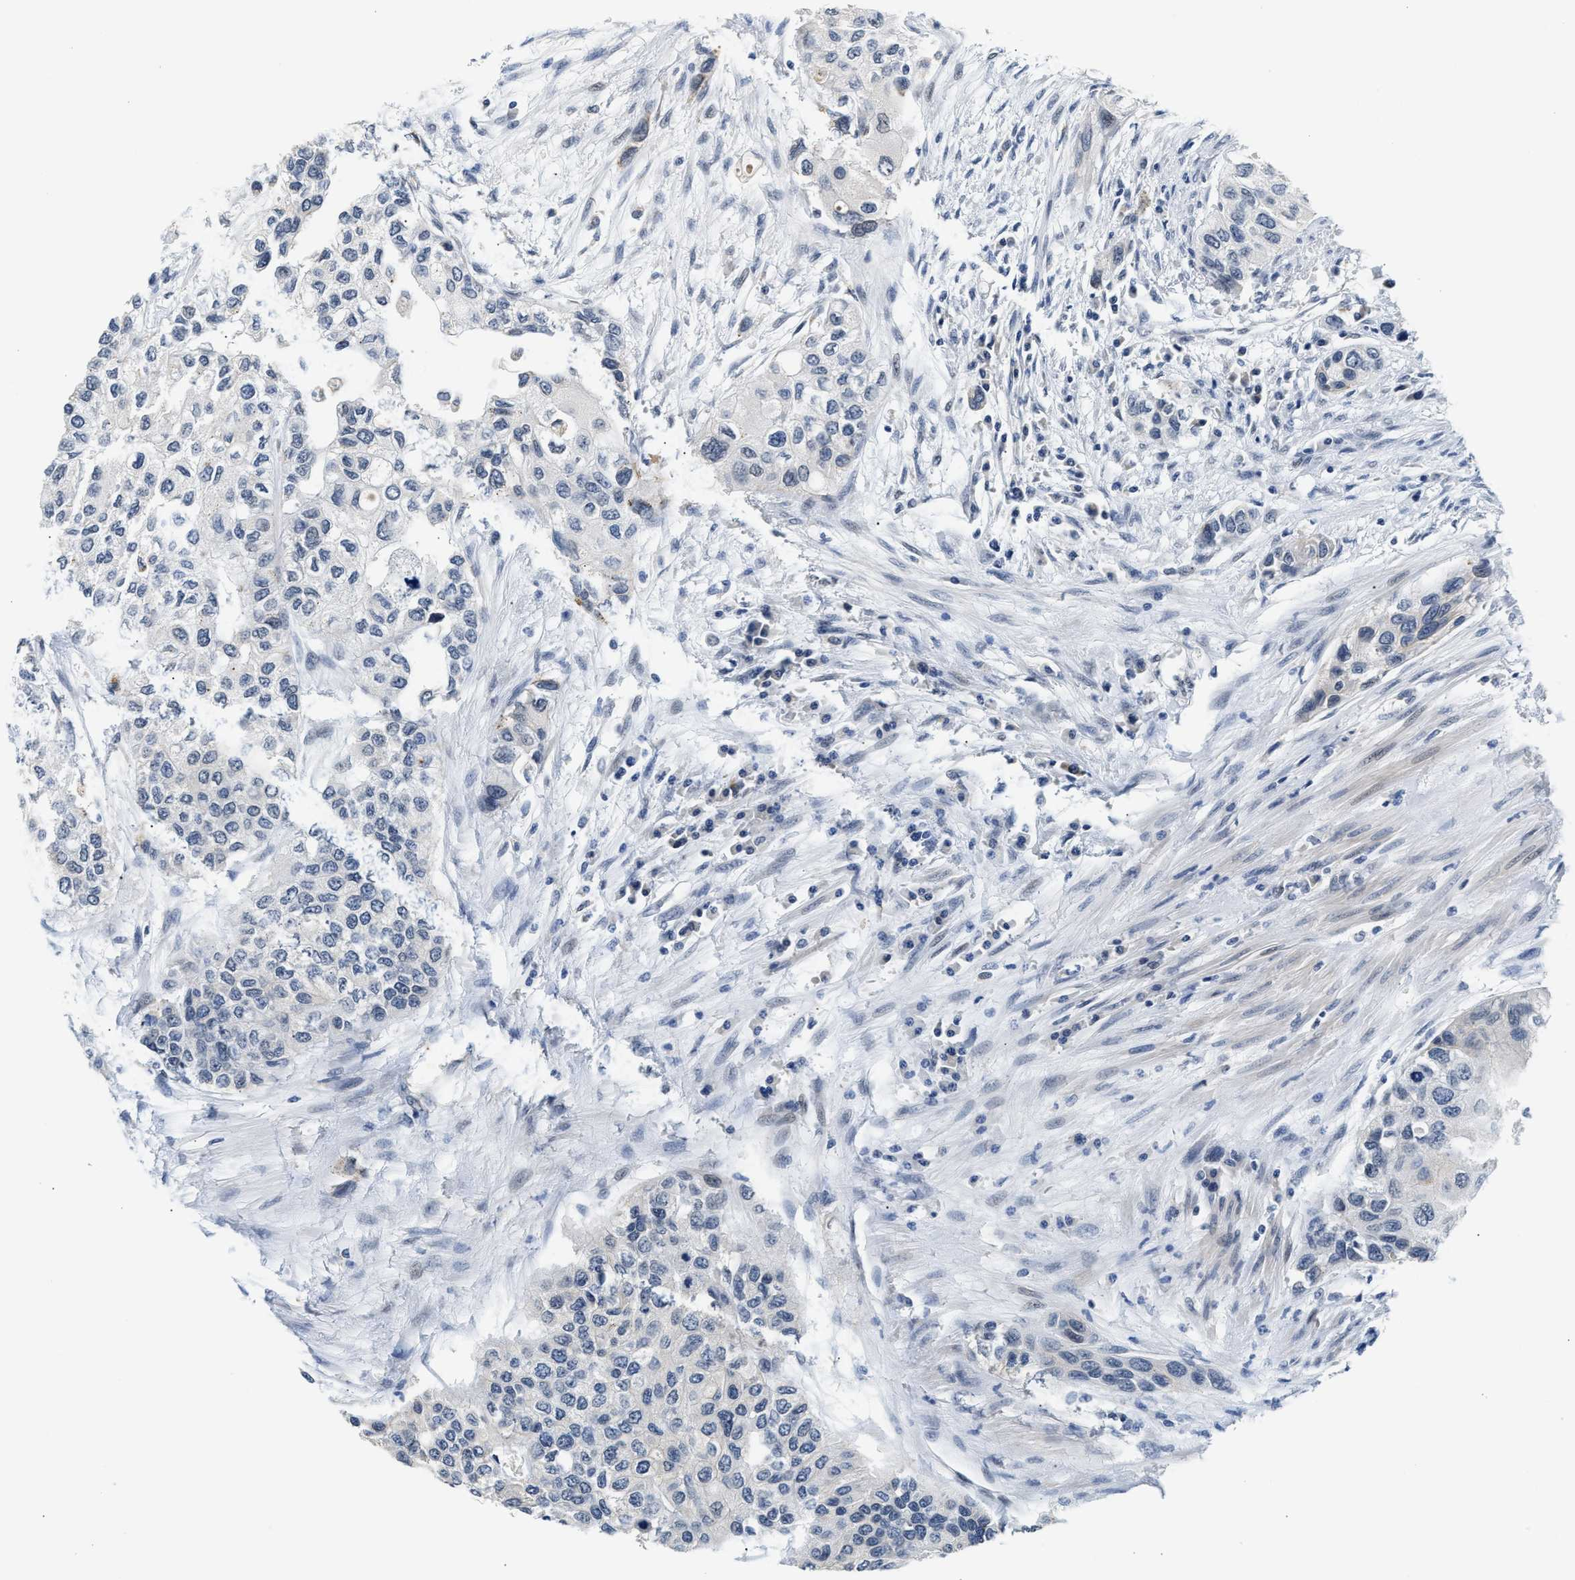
{"staining": {"intensity": "negative", "quantity": "none", "location": "none"}, "tissue": "urothelial cancer", "cell_type": "Tumor cells", "image_type": "cancer", "snomed": [{"axis": "morphology", "description": "Urothelial carcinoma, High grade"}, {"axis": "topography", "description": "Urinary bladder"}], "caption": "Immunohistochemical staining of human urothelial cancer displays no significant positivity in tumor cells.", "gene": "PPM1H", "patient": {"sex": "female", "age": 56}}